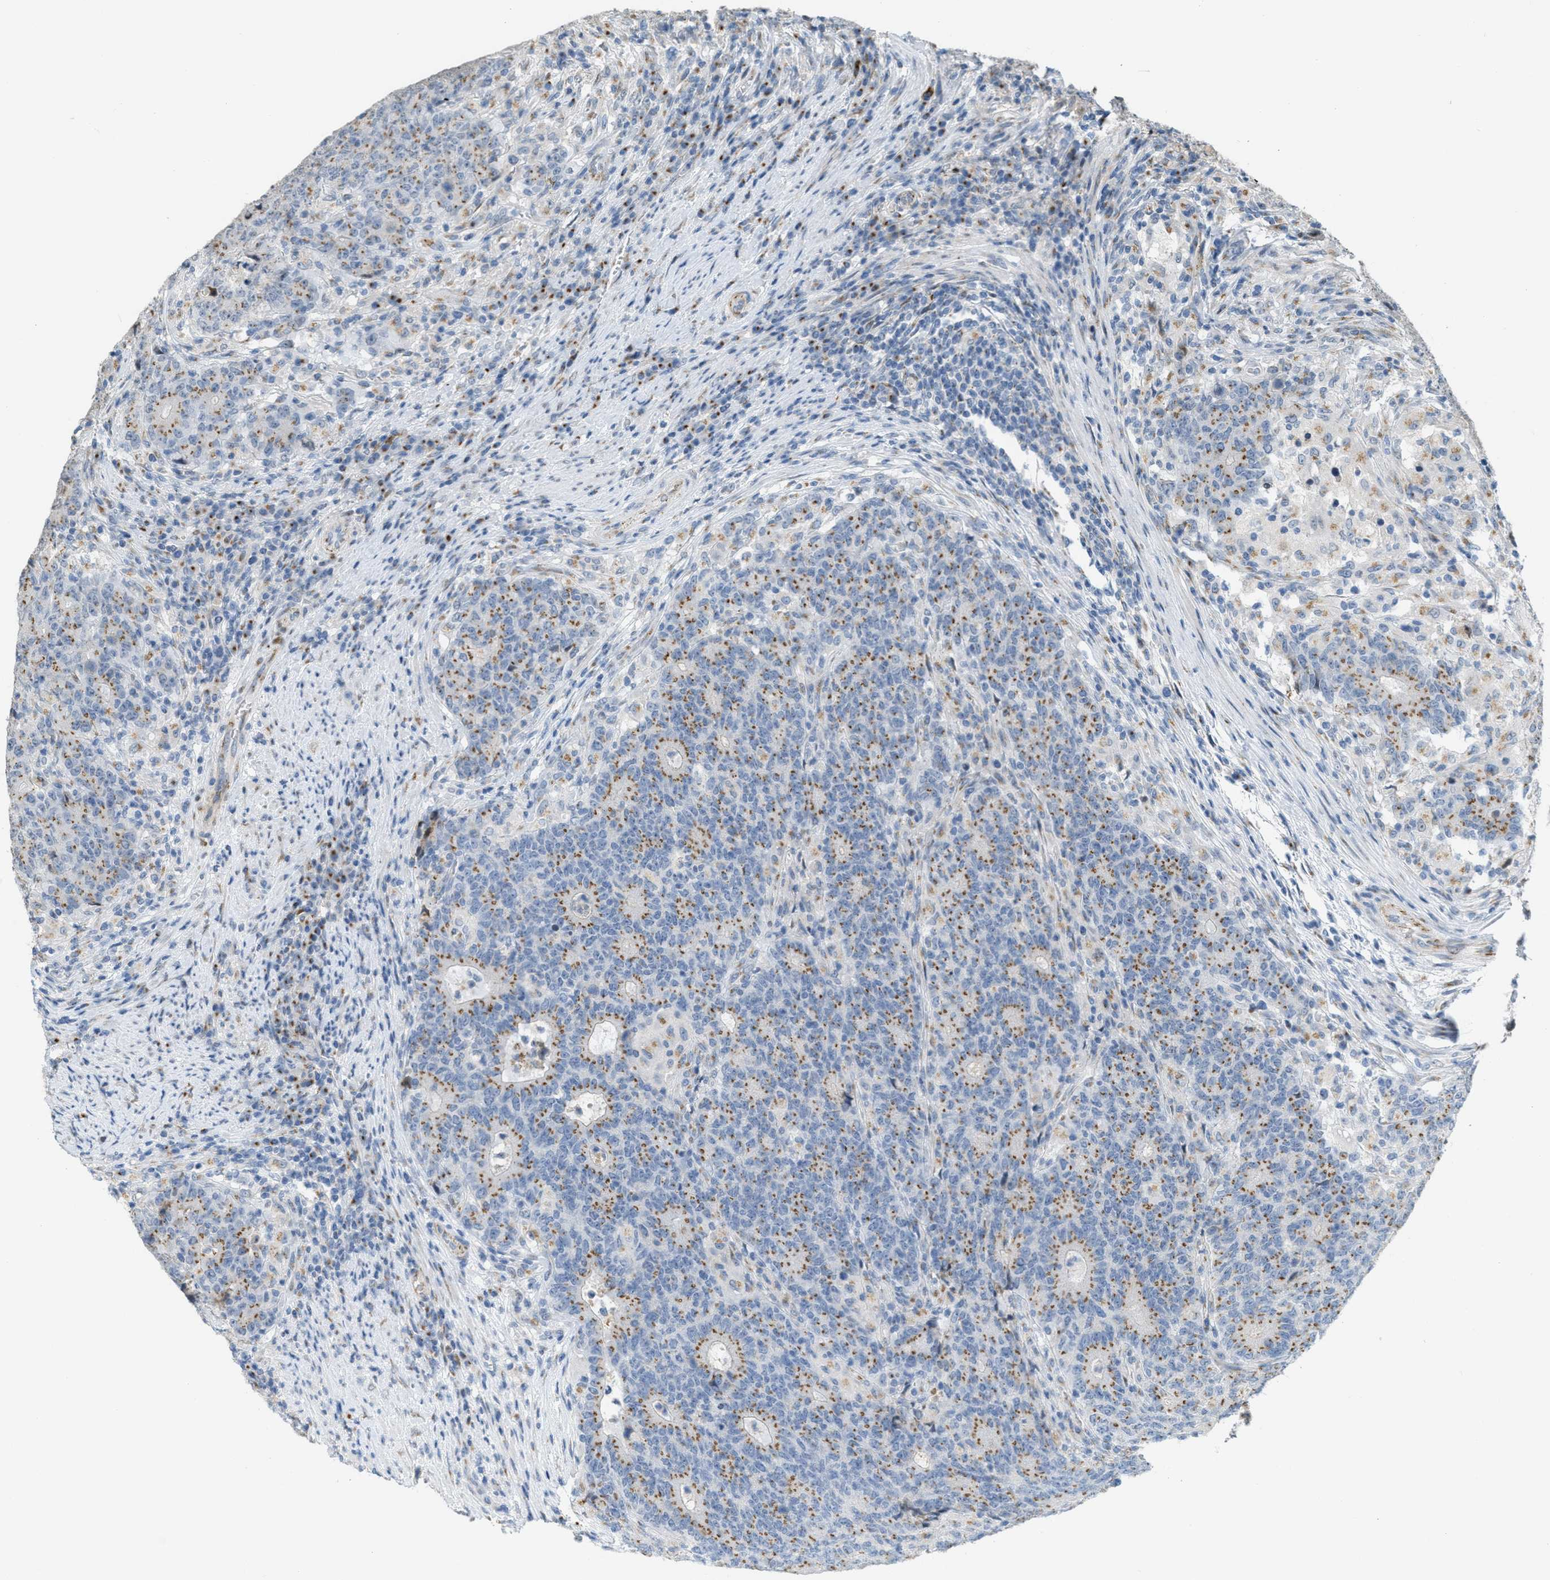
{"staining": {"intensity": "moderate", "quantity": "25%-75%", "location": "cytoplasmic/membranous"}, "tissue": "colorectal cancer", "cell_type": "Tumor cells", "image_type": "cancer", "snomed": [{"axis": "morphology", "description": "Normal tissue, NOS"}, {"axis": "morphology", "description": "Adenocarcinoma, NOS"}, {"axis": "topography", "description": "Colon"}], "caption": "IHC (DAB) staining of colorectal adenocarcinoma displays moderate cytoplasmic/membranous protein positivity in approximately 25%-75% of tumor cells.", "gene": "ZFPL1", "patient": {"sex": "female", "age": 75}}